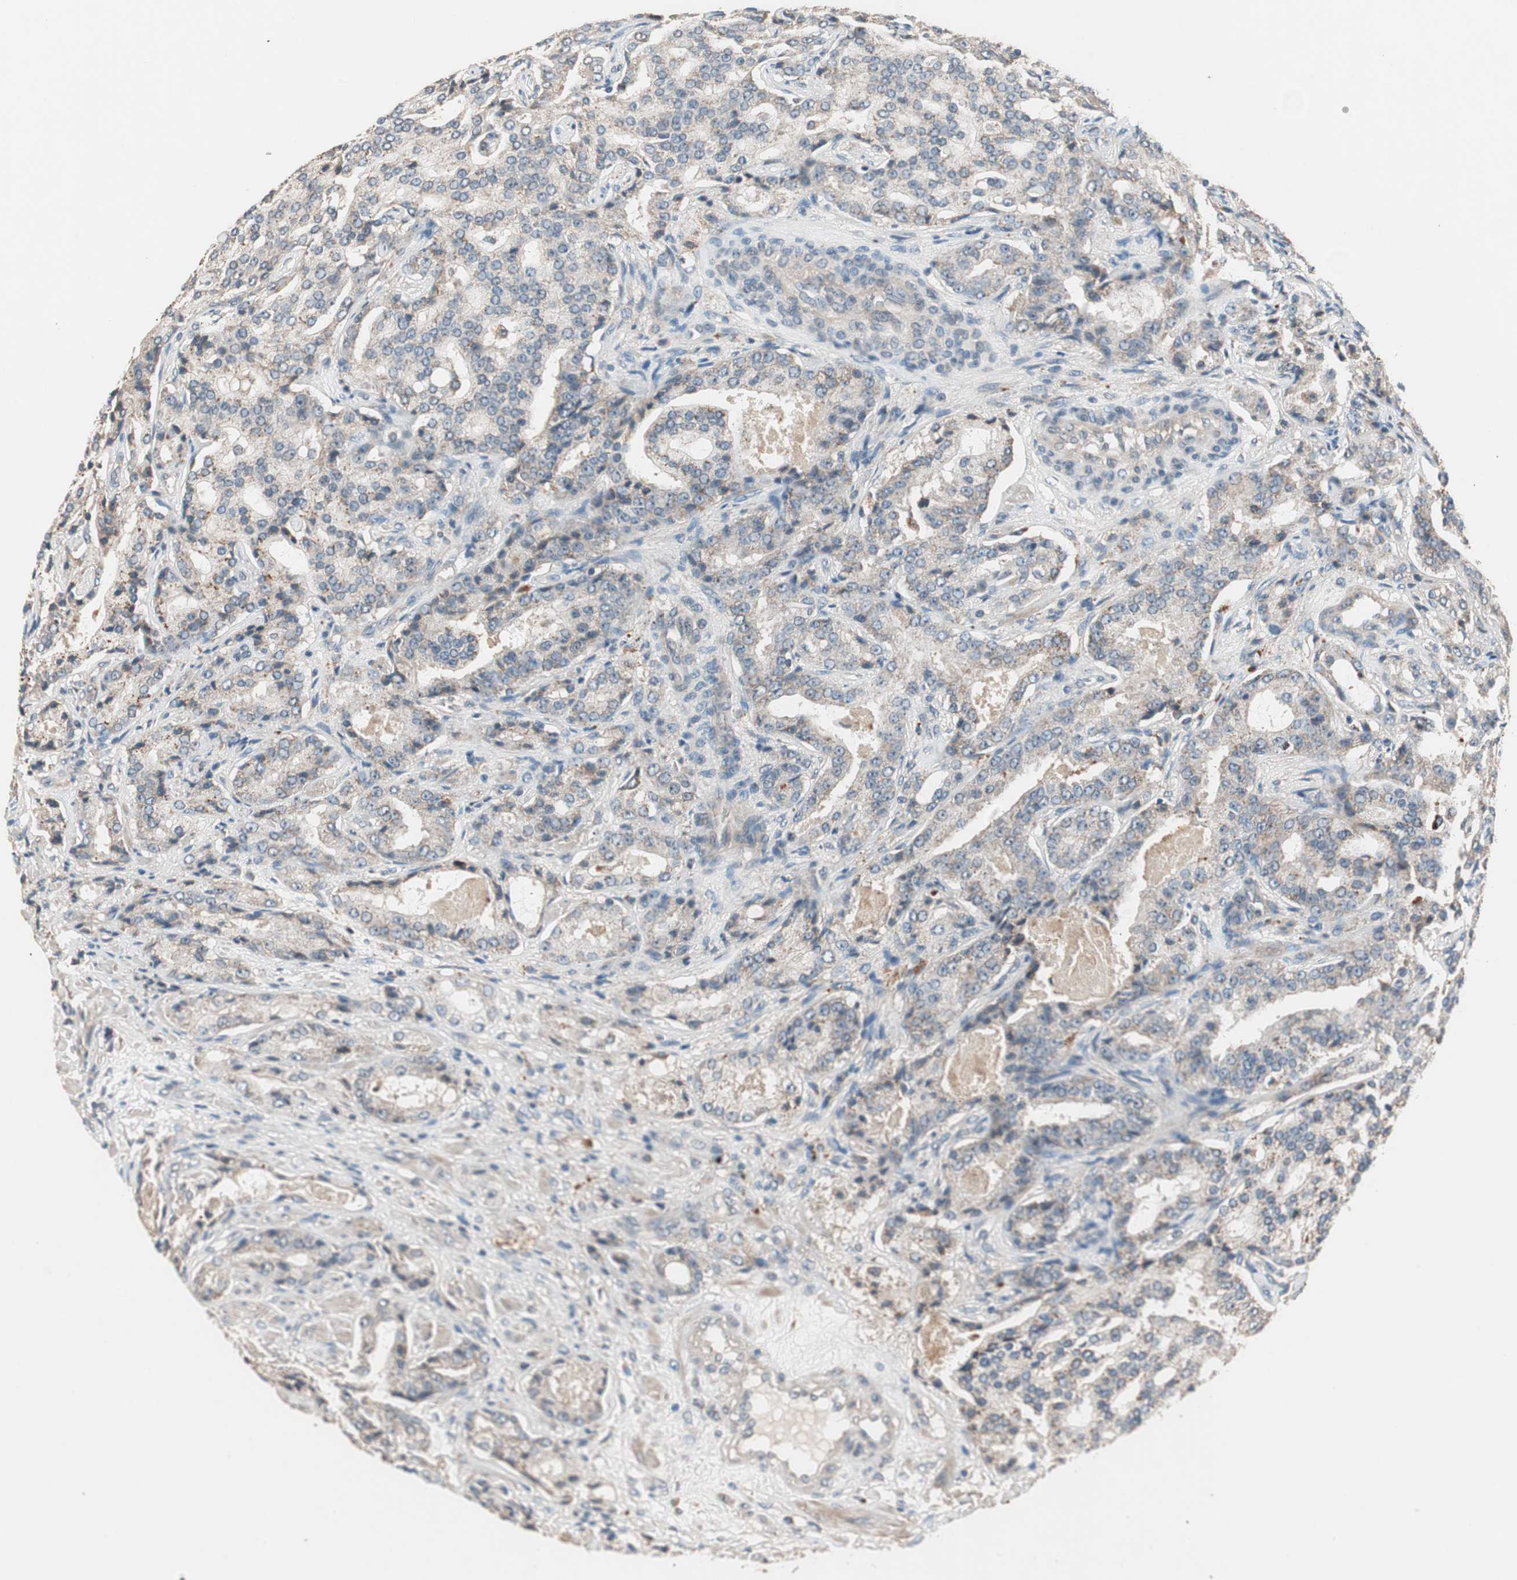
{"staining": {"intensity": "weak", "quantity": ">75%", "location": "cytoplasmic/membranous"}, "tissue": "prostate cancer", "cell_type": "Tumor cells", "image_type": "cancer", "snomed": [{"axis": "morphology", "description": "Adenocarcinoma, High grade"}, {"axis": "topography", "description": "Prostate"}], "caption": "High-grade adenocarcinoma (prostate) was stained to show a protein in brown. There is low levels of weak cytoplasmic/membranous staining in approximately >75% of tumor cells. Immunohistochemistry stains the protein of interest in brown and the nuclei are stained blue.", "gene": "NFRKB", "patient": {"sex": "male", "age": 72}}